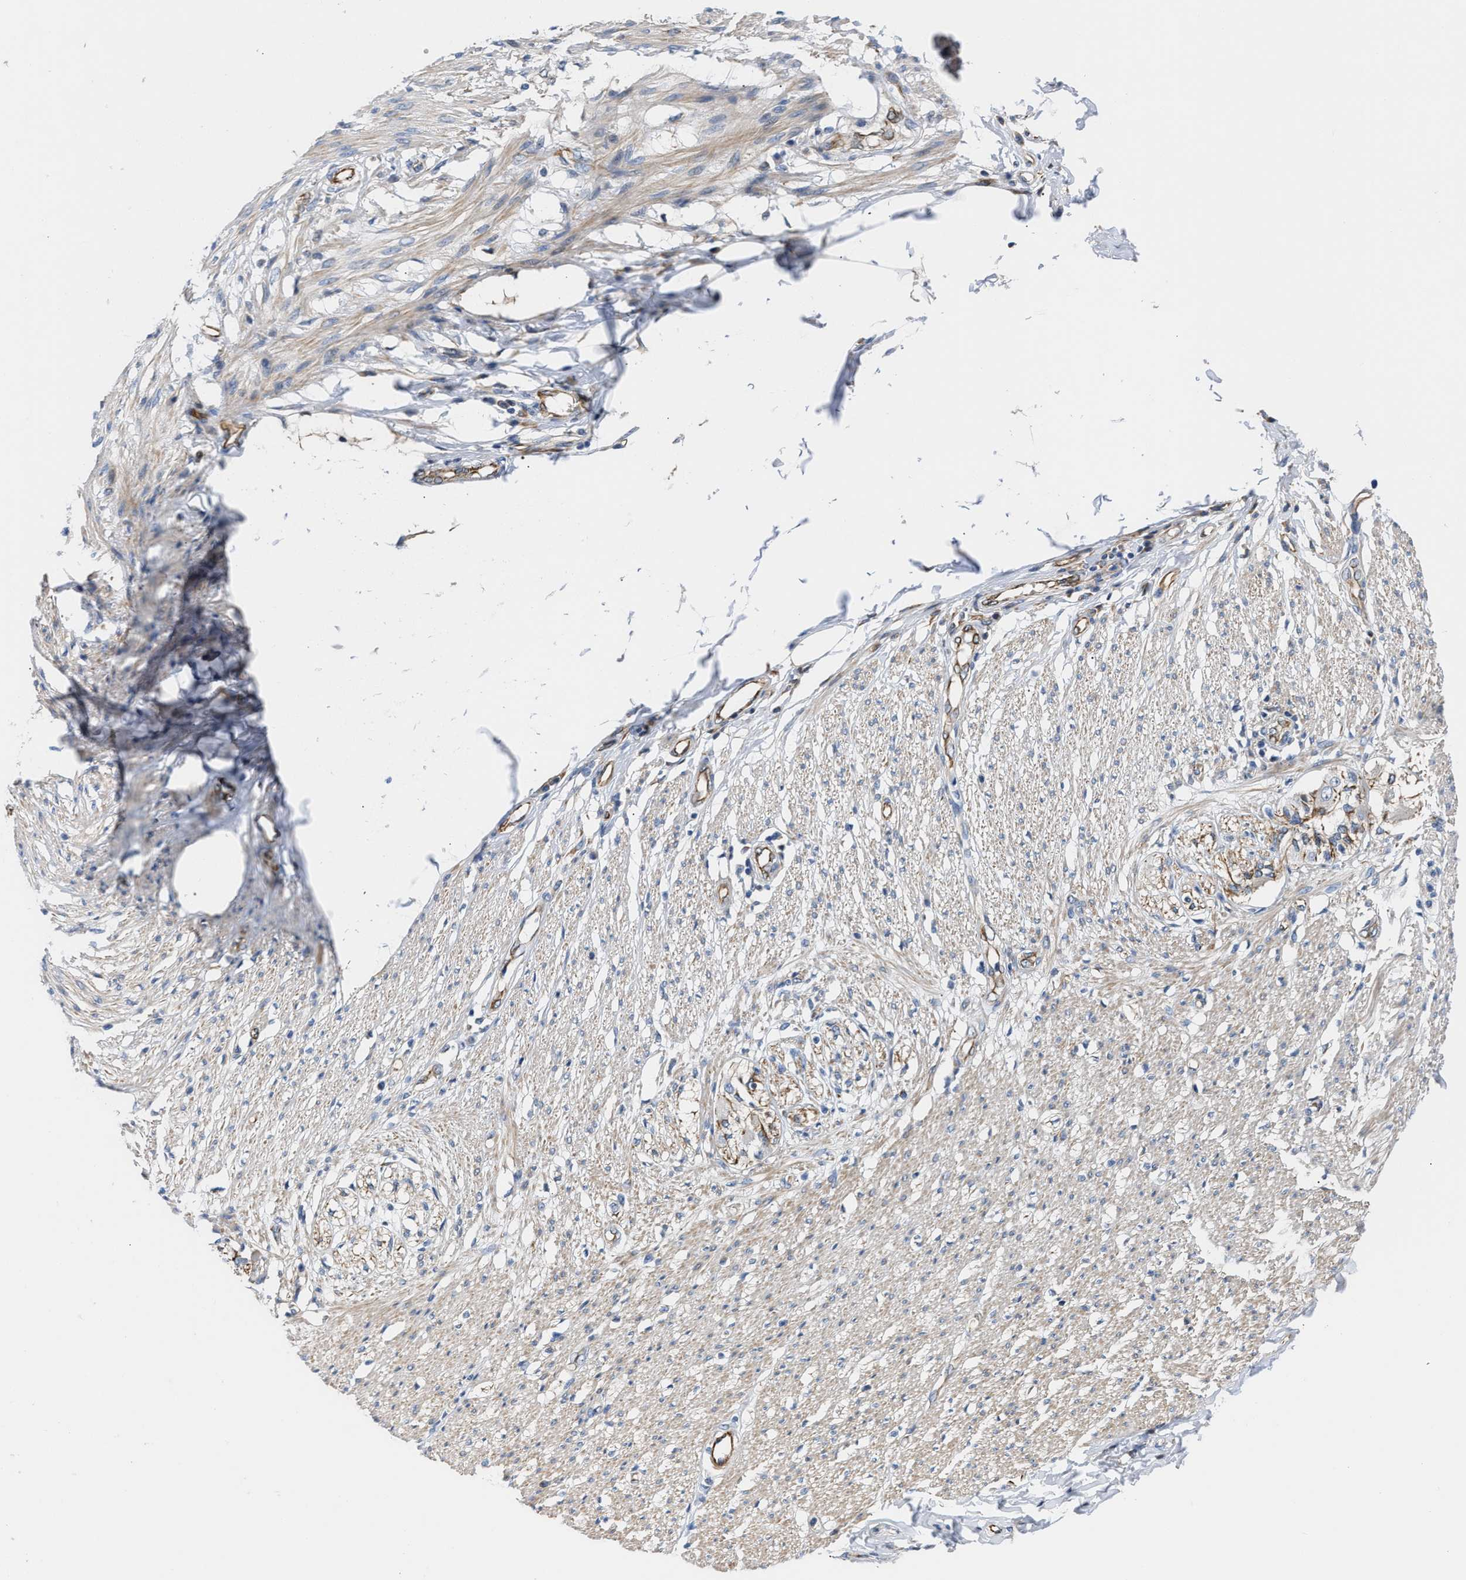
{"staining": {"intensity": "weak", "quantity": ">75%", "location": "cytoplasmic/membranous"}, "tissue": "smooth muscle", "cell_type": "Smooth muscle cells", "image_type": "normal", "snomed": [{"axis": "morphology", "description": "Normal tissue, NOS"}, {"axis": "morphology", "description": "Adenocarcinoma, NOS"}, {"axis": "topography", "description": "Colon"}, {"axis": "topography", "description": "Peripheral nerve tissue"}], "caption": "DAB immunohistochemical staining of benign smooth muscle shows weak cytoplasmic/membranous protein expression in about >75% of smooth muscle cells. The staining was performed using DAB (3,3'-diaminobenzidine), with brown indicating positive protein expression. Nuclei are stained blue with hematoxylin.", "gene": "TFPI", "patient": {"sex": "male", "age": 14}}